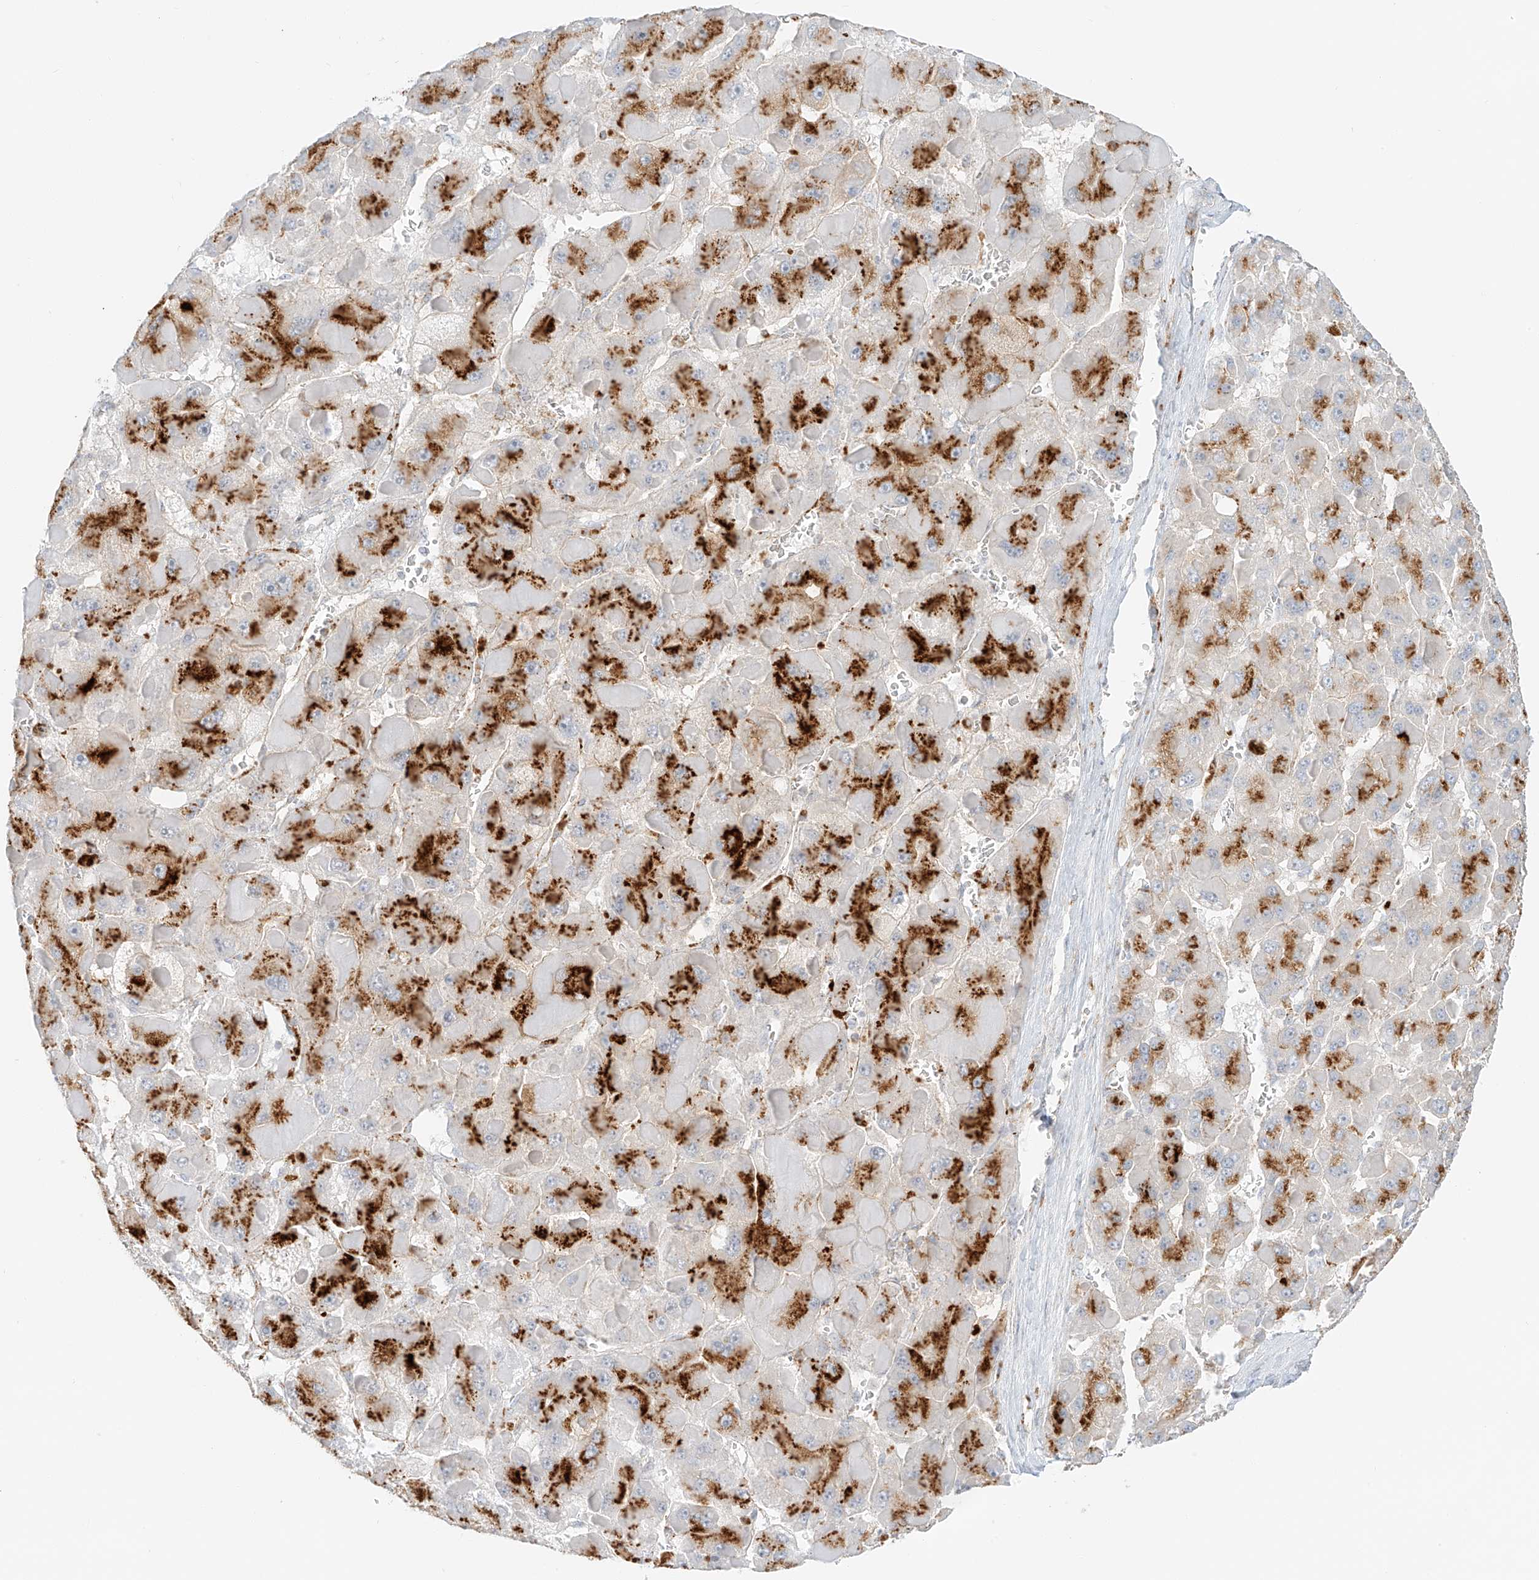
{"staining": {"intensity": "strong", "quantity": ">75%", "location": "cytoplasmic/membranous"}, "tissue": "liver cancer", "cell_type": "Tumor cells", "image_type": "cancer", "snomed": [{"axis": "morphology", "description": "Carcinoma, Hepatocellular, NOS"}, {"axis": "topography", "description": "Liver"}], "caption": "Immunohistochemical staining of liver cancer (hepatocellular carcinoma) demonstrates strong cytoplasmic/membranous protein positivity in approximately >75% of tumor cells.", "gene": "SLC35F6", "patient": {"sex": "female", "age": 73}}